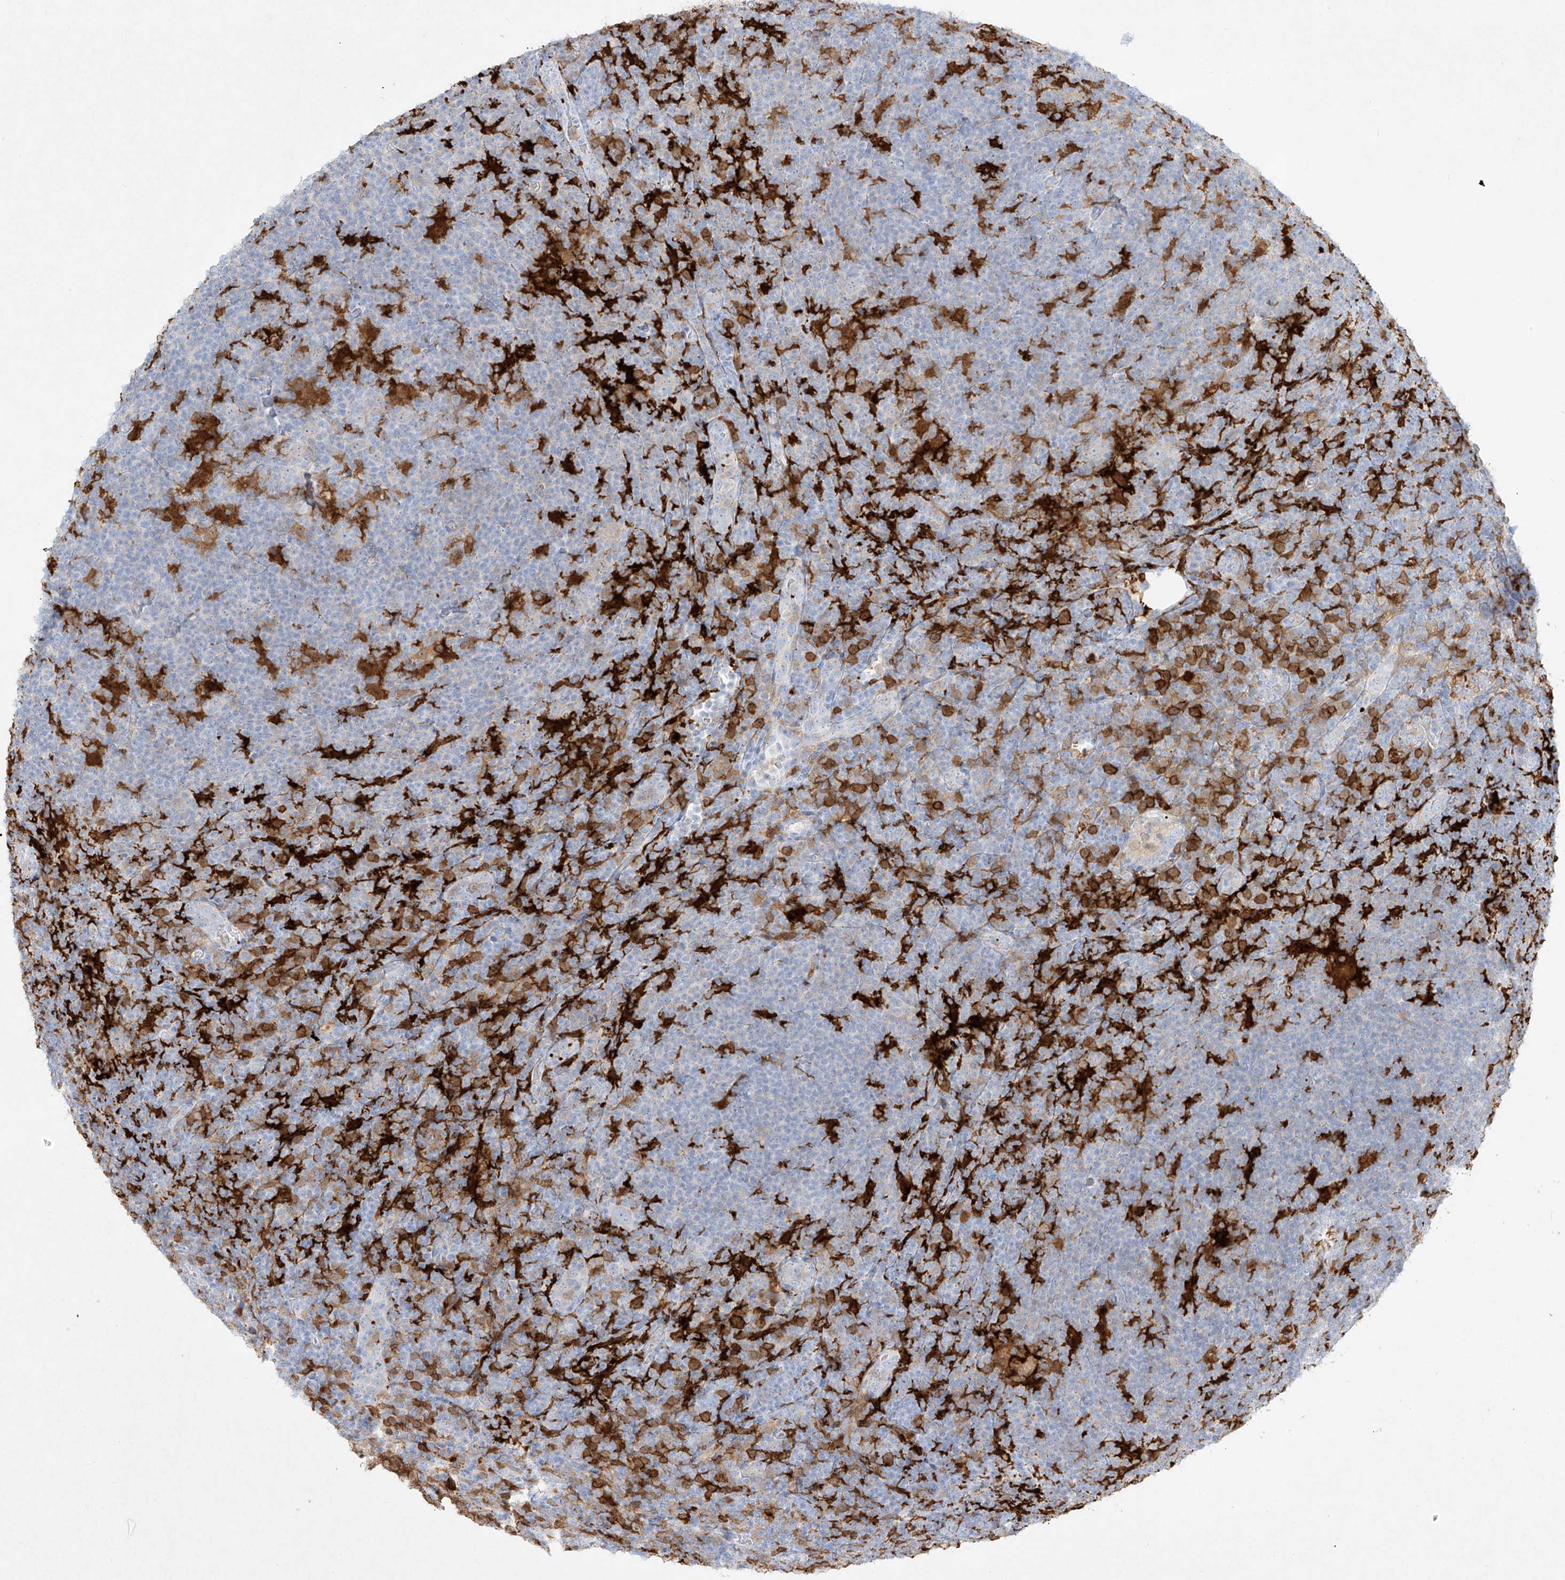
{"staining": {"intensity": "negative", "quantity": "none", "location": "none"}, "tissue": "lymphoma", "cell_type": "Tumor cells", "image_type": "cancer", "snomed": [{"axis": "morphology", "description": "Hodgkin's disease, NOS"}, {"axis": "topography", "description": "Lymph node"}], "caption": "Tumor cells show no significant expression in Hodgkin's disease.", "gene": "PLEK", "patient": {"sex": "female", "age": 57}}